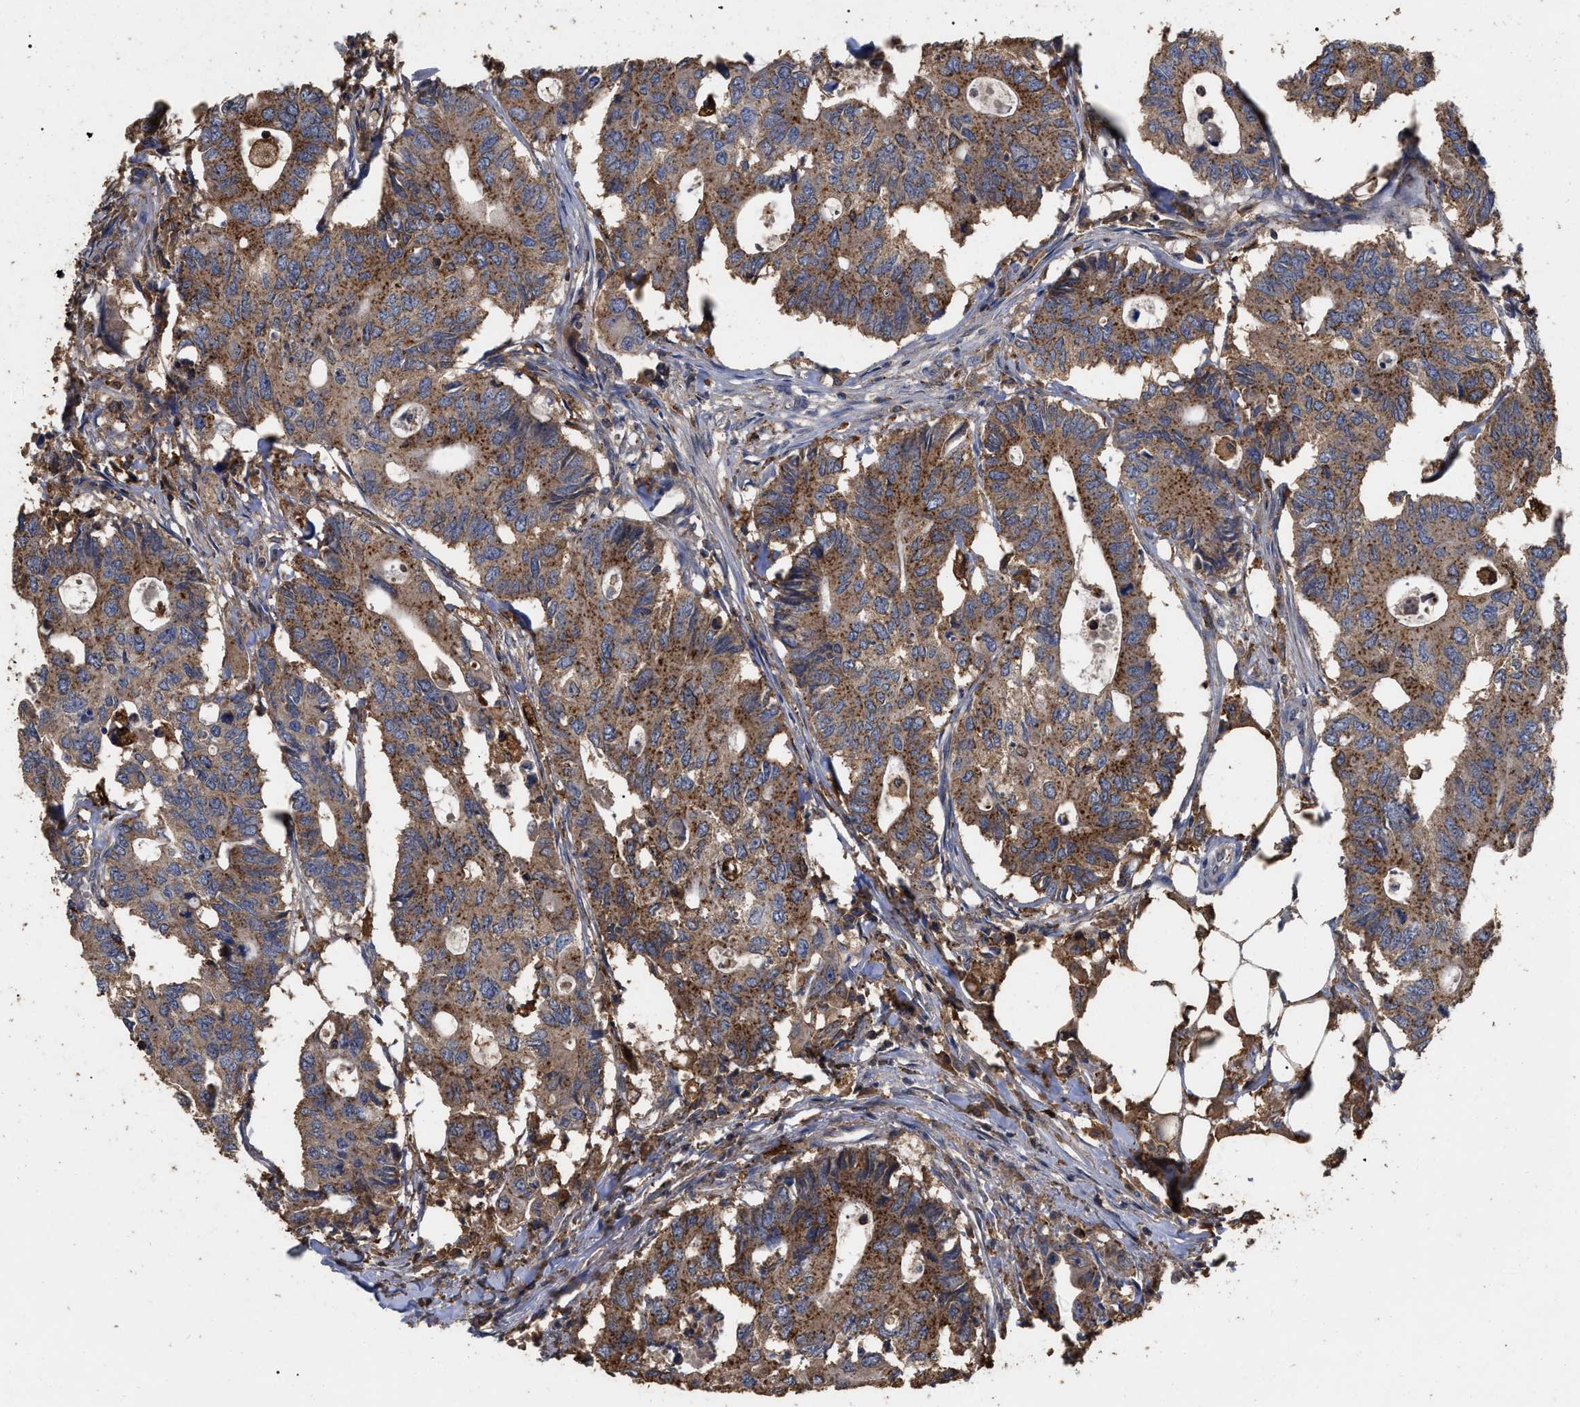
{"staining": {"intensity": "moderate", "quantity": ">75%", "location": "cytoplasmic/membranous"}, "tissue": "colorectal cancer", "cell_type": "Tumor cells", "image_type": "cancer", "snomed": [{"axis": "morphology", "description": "Adenocarcinoma, NOS"}, {"axis": "topography", "description": "Colon"}], "caption": "A photomicrograph showing moderate cytoplasmic/membranous expression in approximately >75% of tumor cells in colorectal cancer, as visualized by brown immunohistochemical staining.", "gene": "GPR179", "patient": {"sex": "male", "age": 71}}